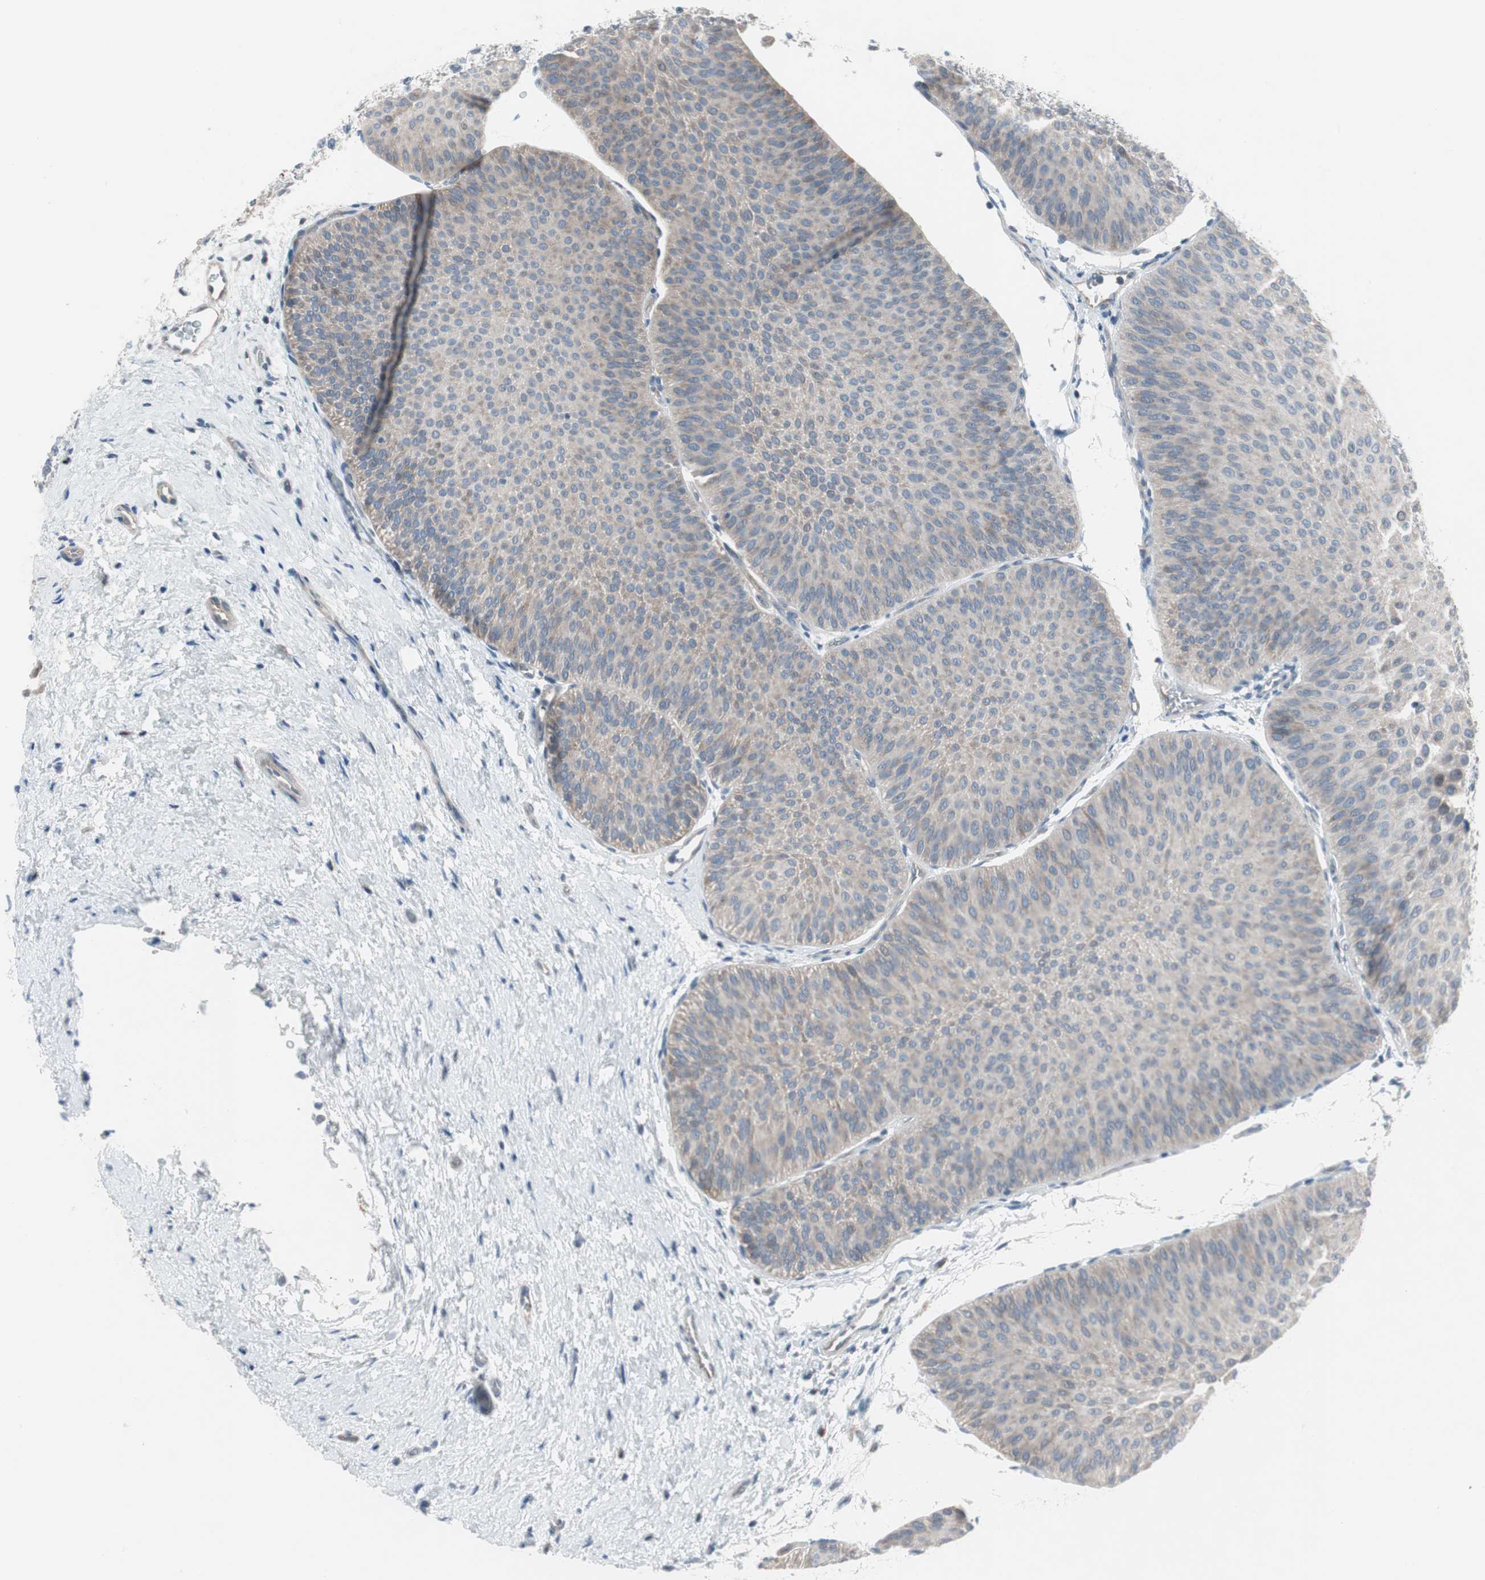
{"staining": {"intensity": "weak", "quantity": ">75%", "location": "cytoplasmic/membranous"}, "tissue": "urothelial cancer", "cell_type": "Tumor cells", "image_type": "cancer", "snomed": [{"axis": "morphology", "description": "Urothelial carcinoma, Low grade"}, {"axis": "topography", "description": "Urinary bladder"}], "caption": "Urothelial cancer stained for a protein (brown) shows weak cytoplasmic/membranous positive staining in about >75% of tumor cells.", "gene": "PIGR", "patient": {"sex": "female", "age": 60}}